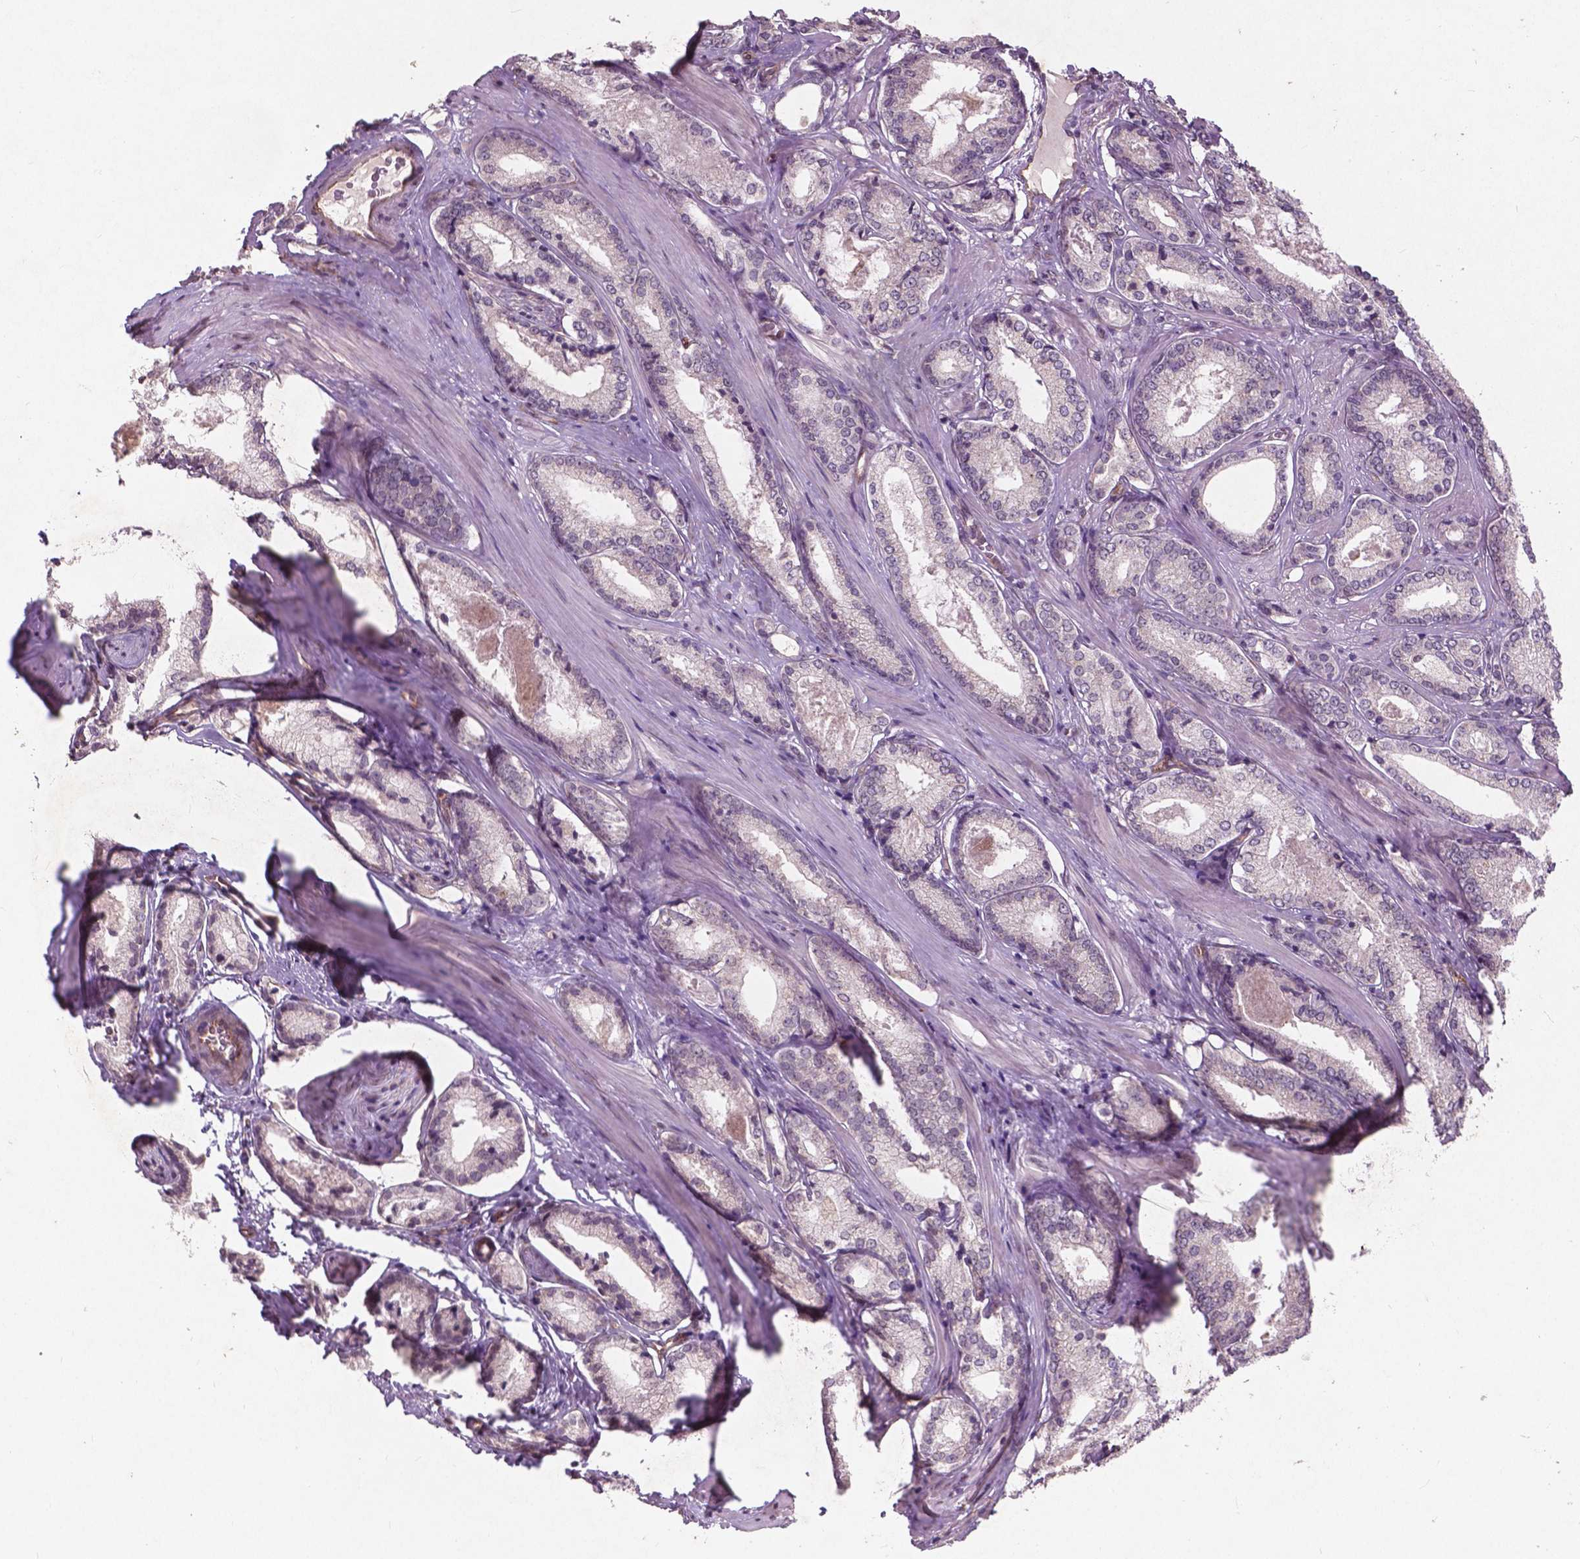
{"staining": {"intensity": "negative", "quantity": "none", "location": "none"}, "tissue": "prostate cancer", "cell_type": "Tumor cells", "image_type": "cancer", "snomed": [{"axis": "morphology", "description": "Adenocarcinoma, Low grade"}, {"axis": "topography", "description": "Prostate"}], "caption": "IHC photomicrograph of prostate cancer (low-grade adenocarcinoma) stained for a protein (brown), which displays no positivity in tumor cells. Nuclei are stained in blue.", "gene": "SMAD2", "patient": {"sex": "male", "age": 56}}